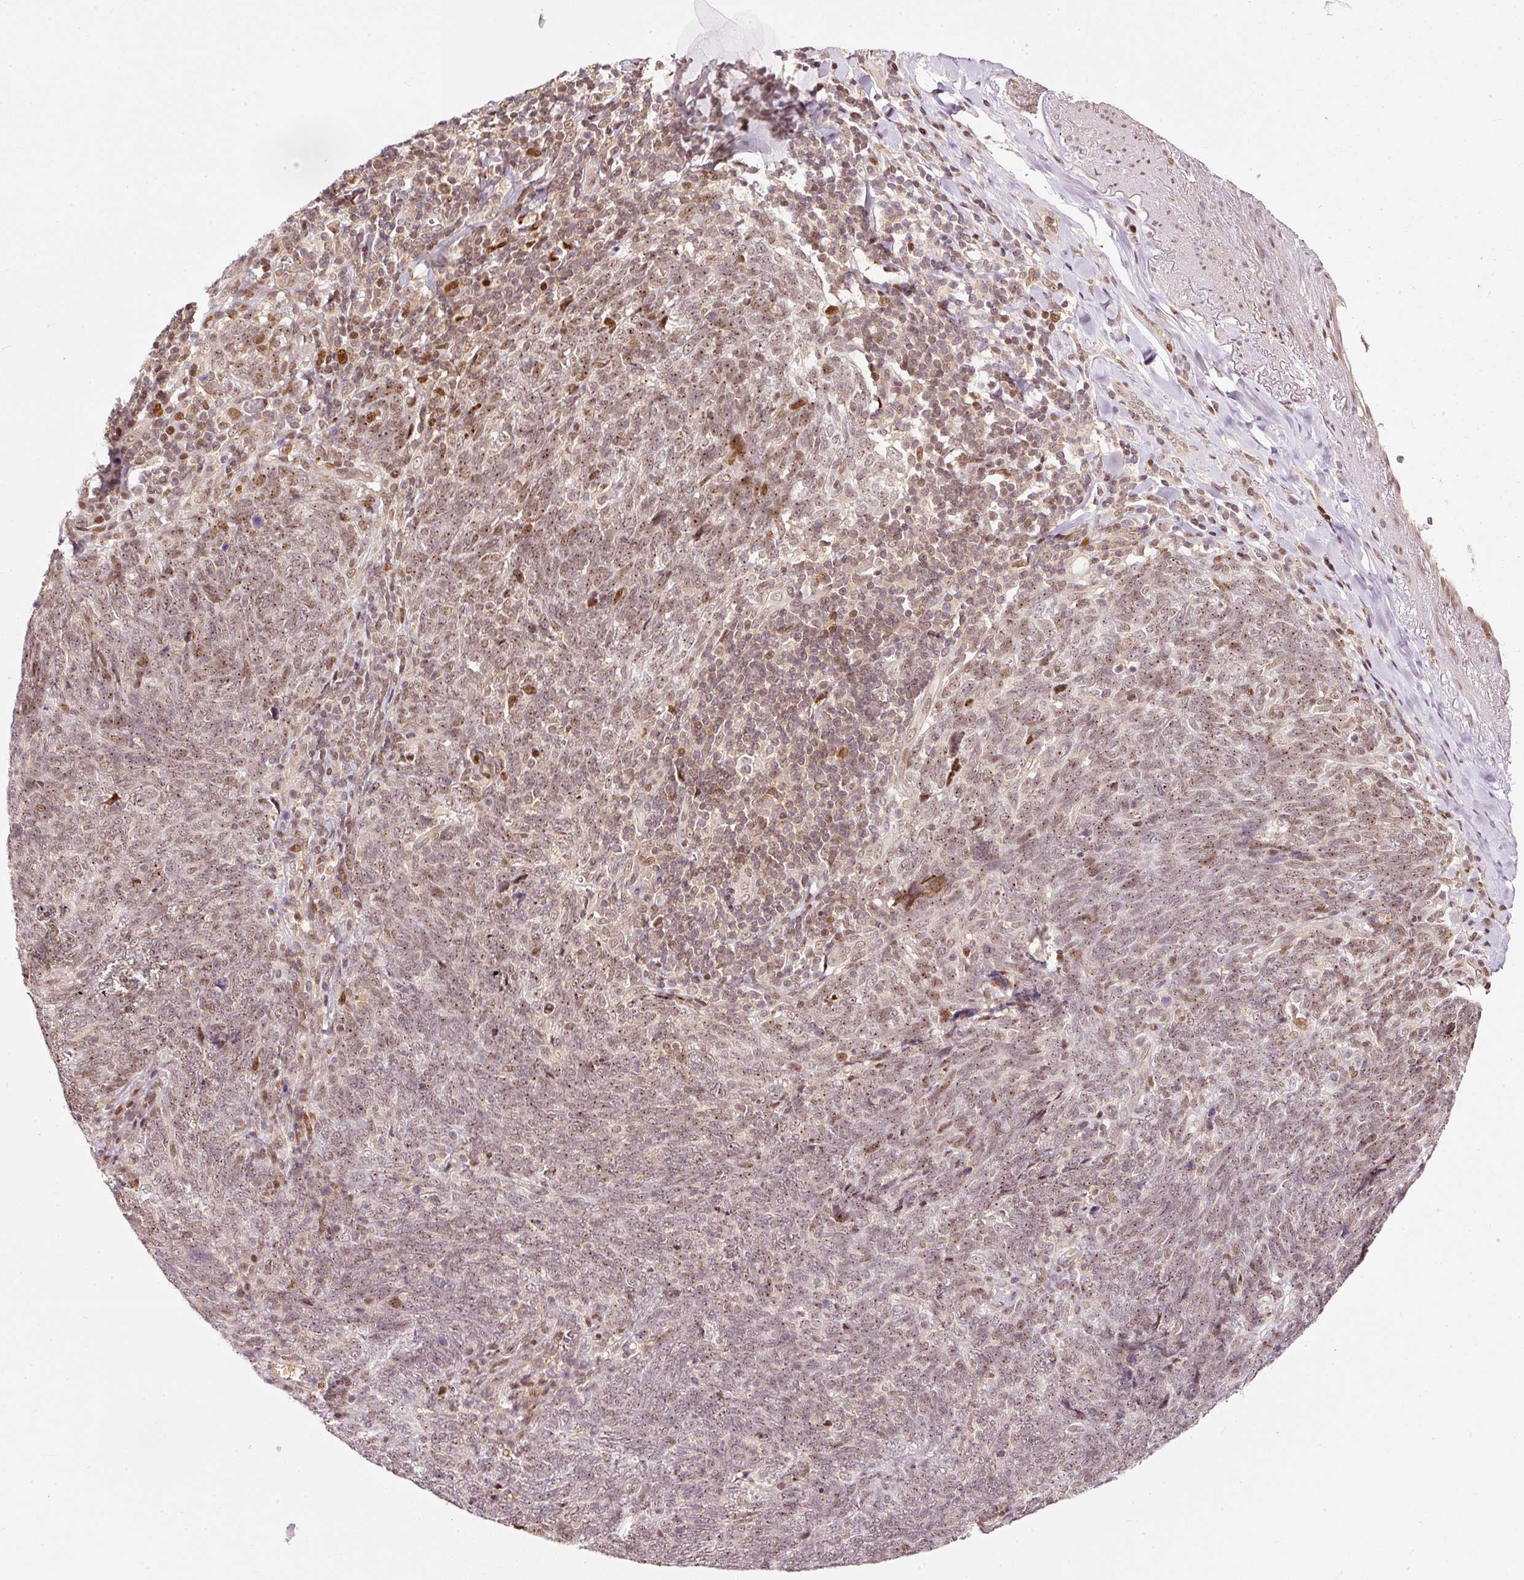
{"staining": {"intensity": "moderate", "quantity": "25%-75%", "location": "nuclear"}, "tissue": "lung cancer", "cell_type": "Tumor cells", "image_type": "cancer", "snomed": [{"axis": "morphology", "description": "Squamous cell carcinoma, NOS"}, {"axis": "topography", "description": "Lung"}], "caption": "Immunohistochemical staining of lung squamous cell carcinoma exhibits medium levels of moderate nuclear staining in about 25%-75% of tumor cells.", "gene": "ZNF778", "patient": {"sex": "female", "age": 72}}